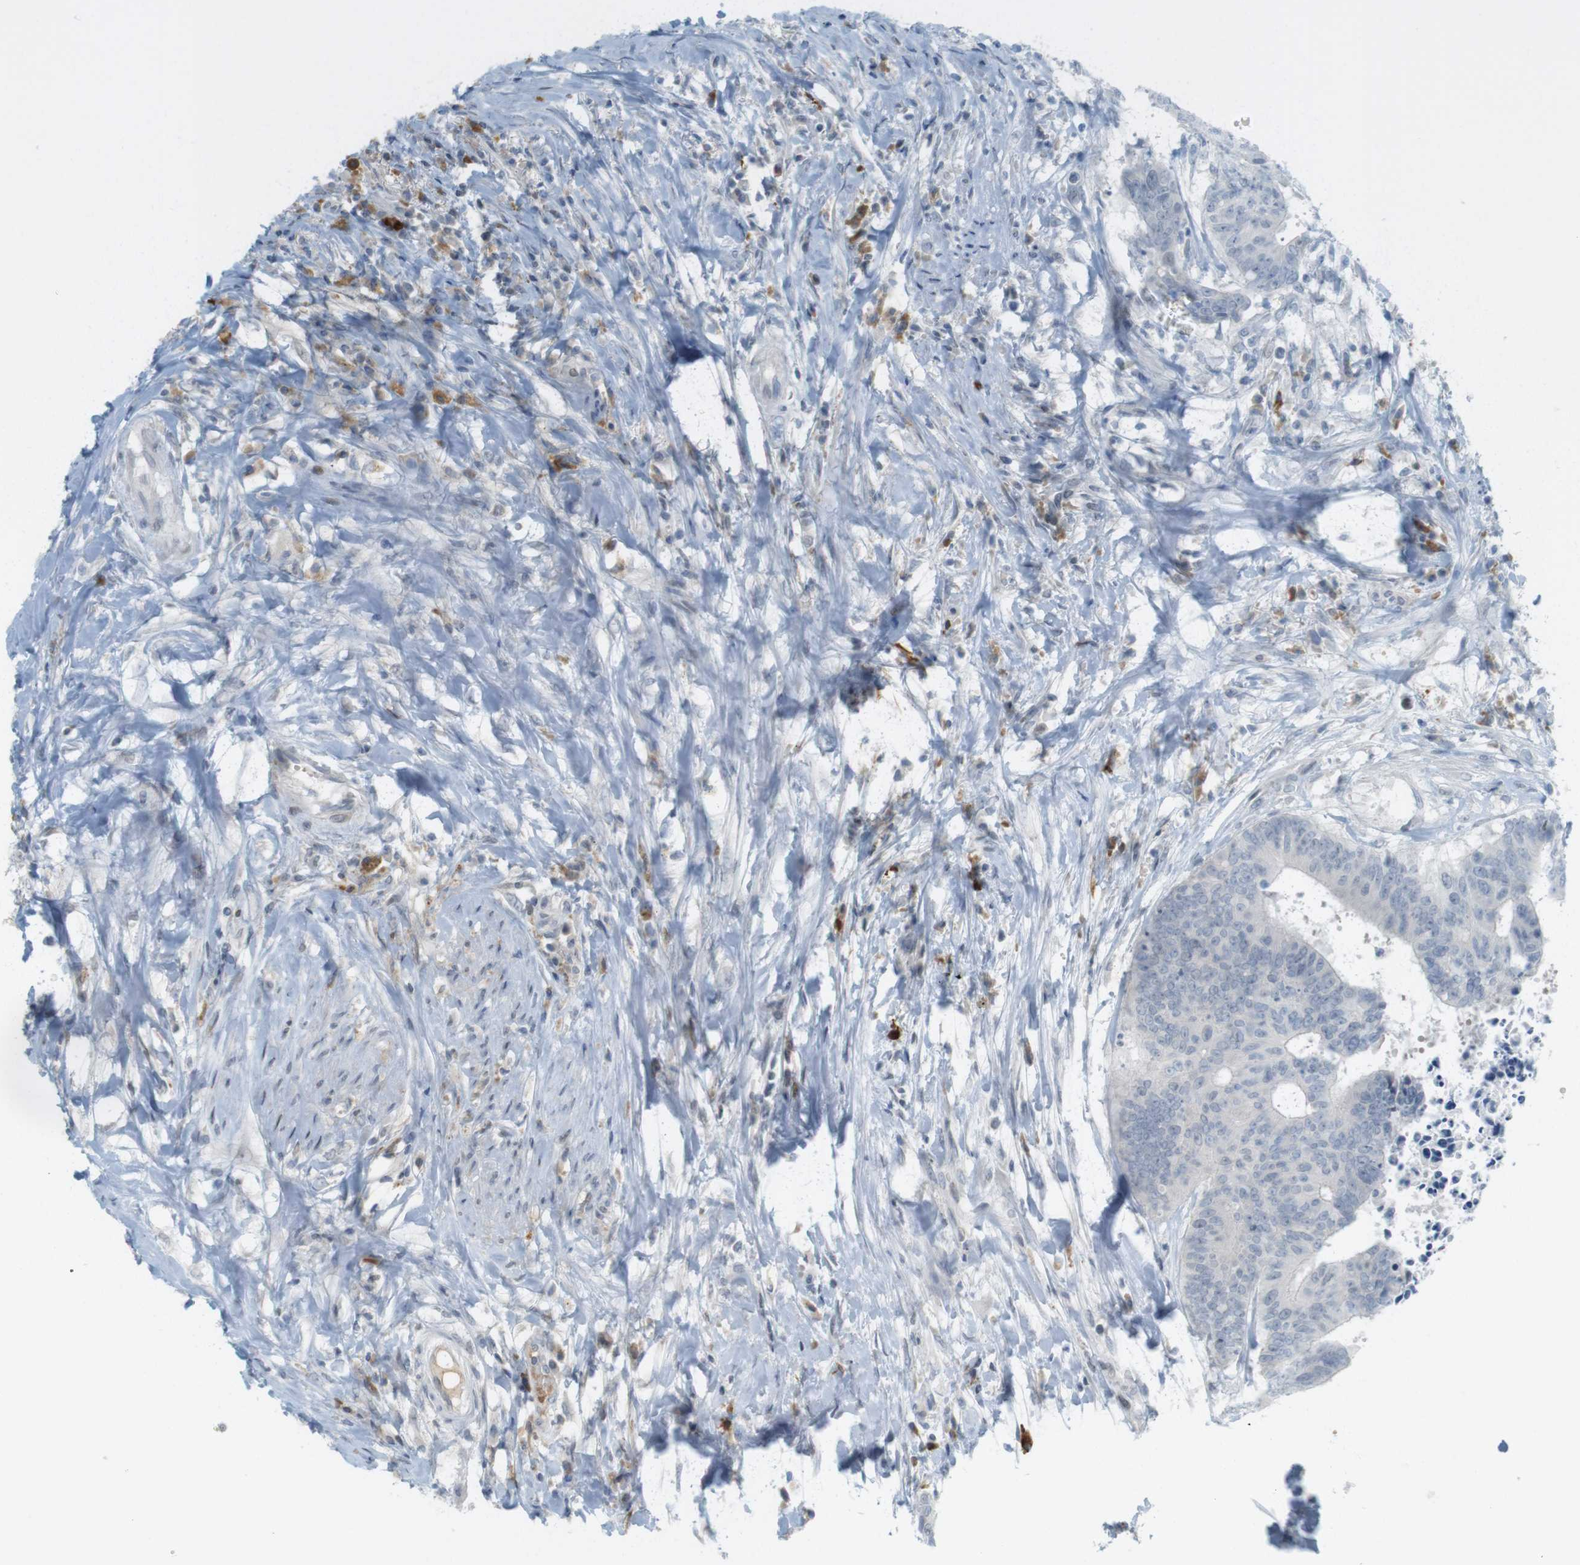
{"staining": {"intensity": "negative", "quantity": "none", "location": "none"}, "tissue": "colorectal cancer", "cell_type": "Tumor cells", "image_type": "cancer", "snomed": [{"axis": "morphology", "description": "Adenocarcinoma, NOS"}, {"axis": "topography", "description": "Rectum"}], "caption": "Tumor cells show no significant protein staining in adenocarcinoma (colorectal). The staining is performed using DAB brown chromogen with nuclei counter-stained in using hematoxylin.", "gene": "DMC1", "patient": {"sex": "male", "age": 72}}